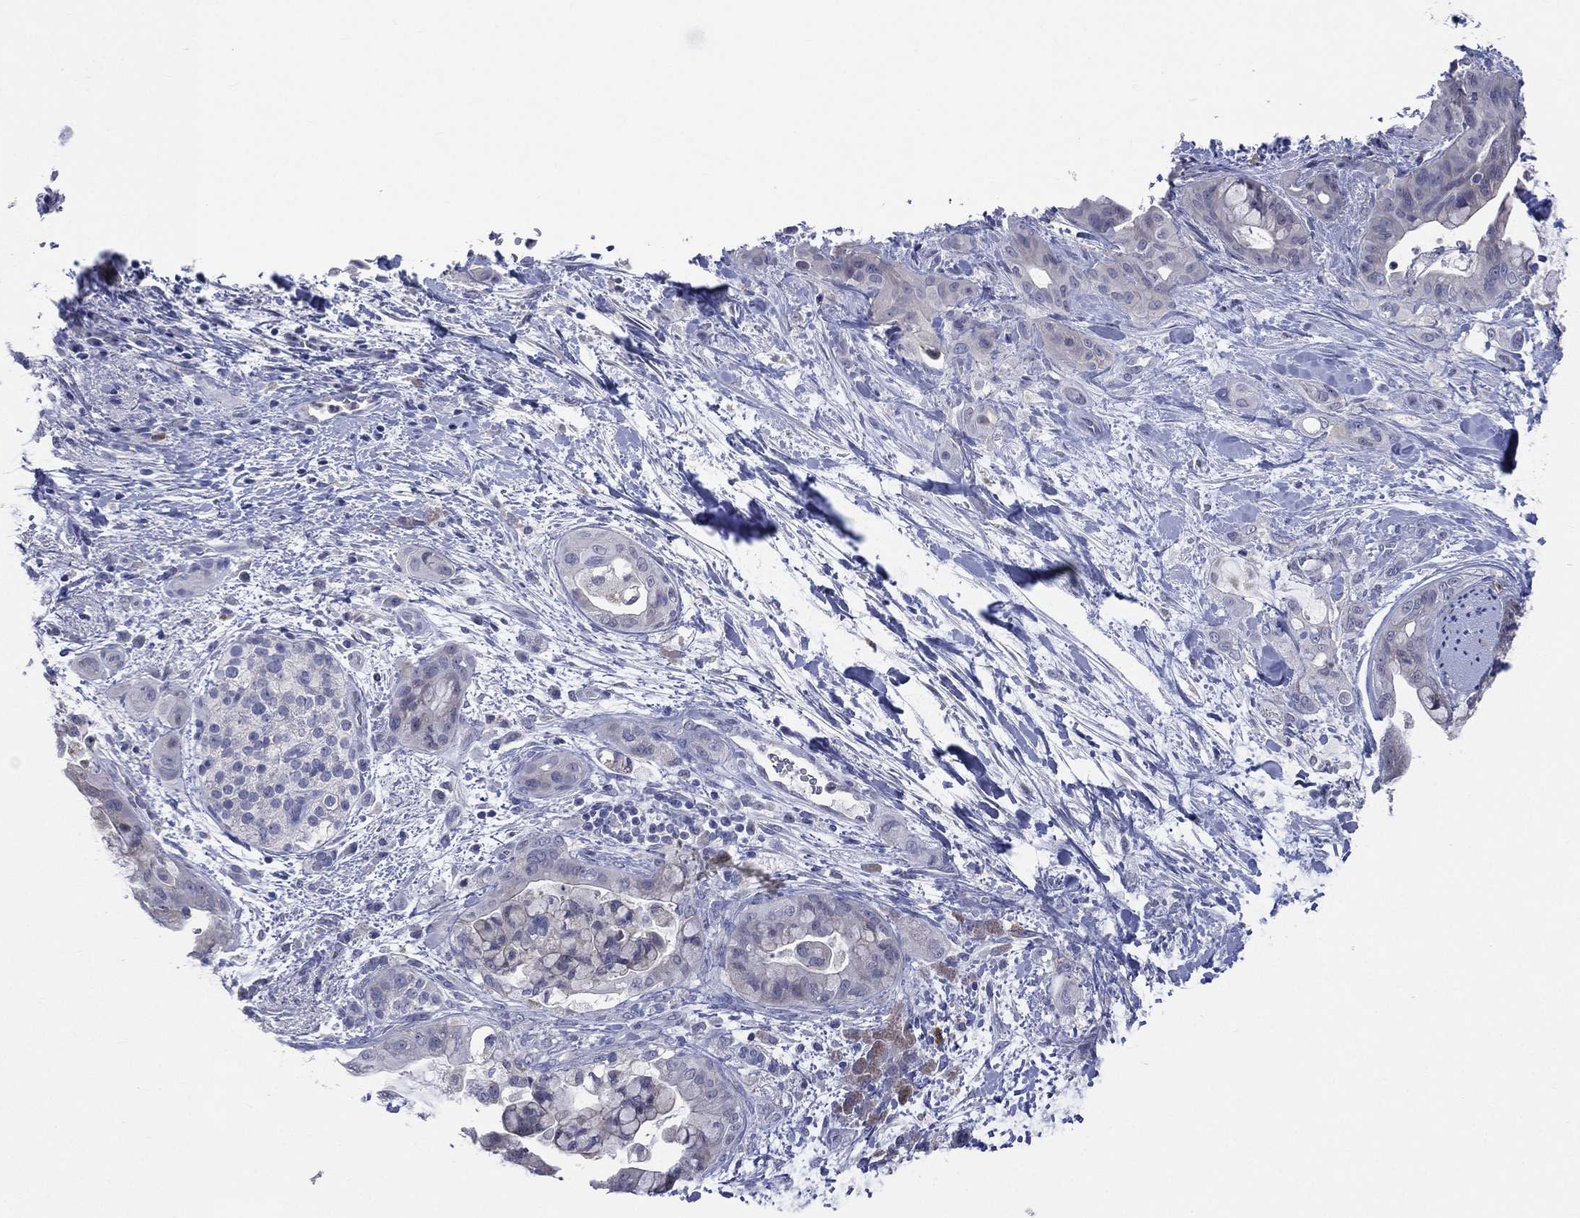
{"staining": {"intensity": "negative", "quantity": "none", "location": "none"}, "tissue": "pancreatic cancer", "cell_type": "Tumor cells", "image_type": "cancer", "snomed": [{"axis": "morphology", "description": "Adenocarcinoma, NOS"}, {"axis": "topography", "description": "Pancreas"}], "caption": "Micrograph shows no significant protein staining in tumor cells of pancreatic cancer.", "gene": "AKAP3", "patient": {"sex": "male", "age": 71}}